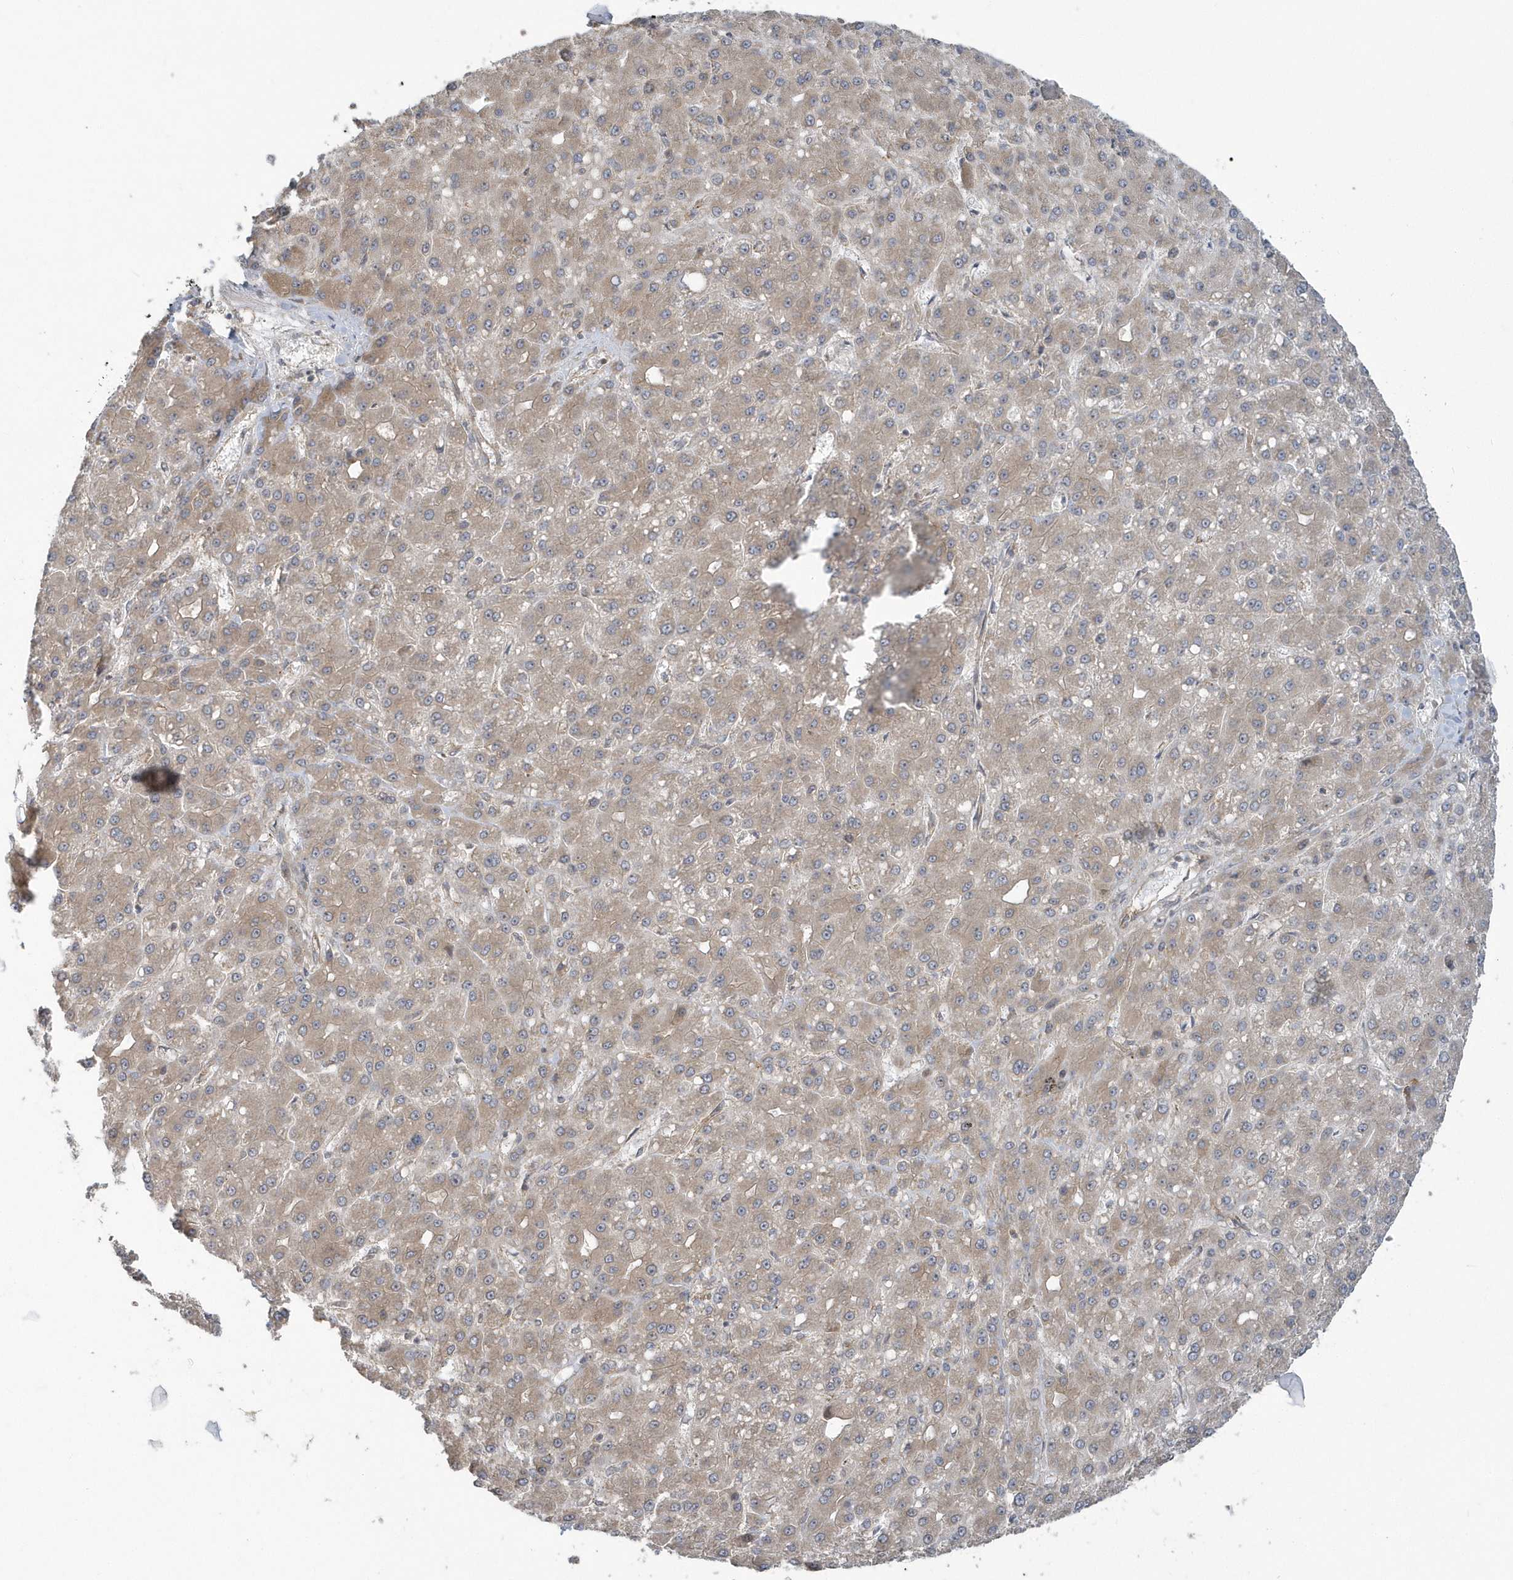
{"staining": {"intensity": "weak", "quantity": ">75%", "location": "cytoplasmic/membranous"}, "tissue": "liver cancer", "cell_type": "Tumor cells", "image_type": "cancer", "snomed": [{"axis": "morphology", "description": "Carcinoma, Hepatocellular, NOS"}, {"axis": "topography", "description": "Liver"}], "caption": "Immunohistochemical staining of hepatocellular carcinoma (liver) displays low levels of weak cytoplasmic/membranous protein expression in about >75% of tumor cells.", "gene": "STIM2", "patient": {"sex": "male", "age": 67}}